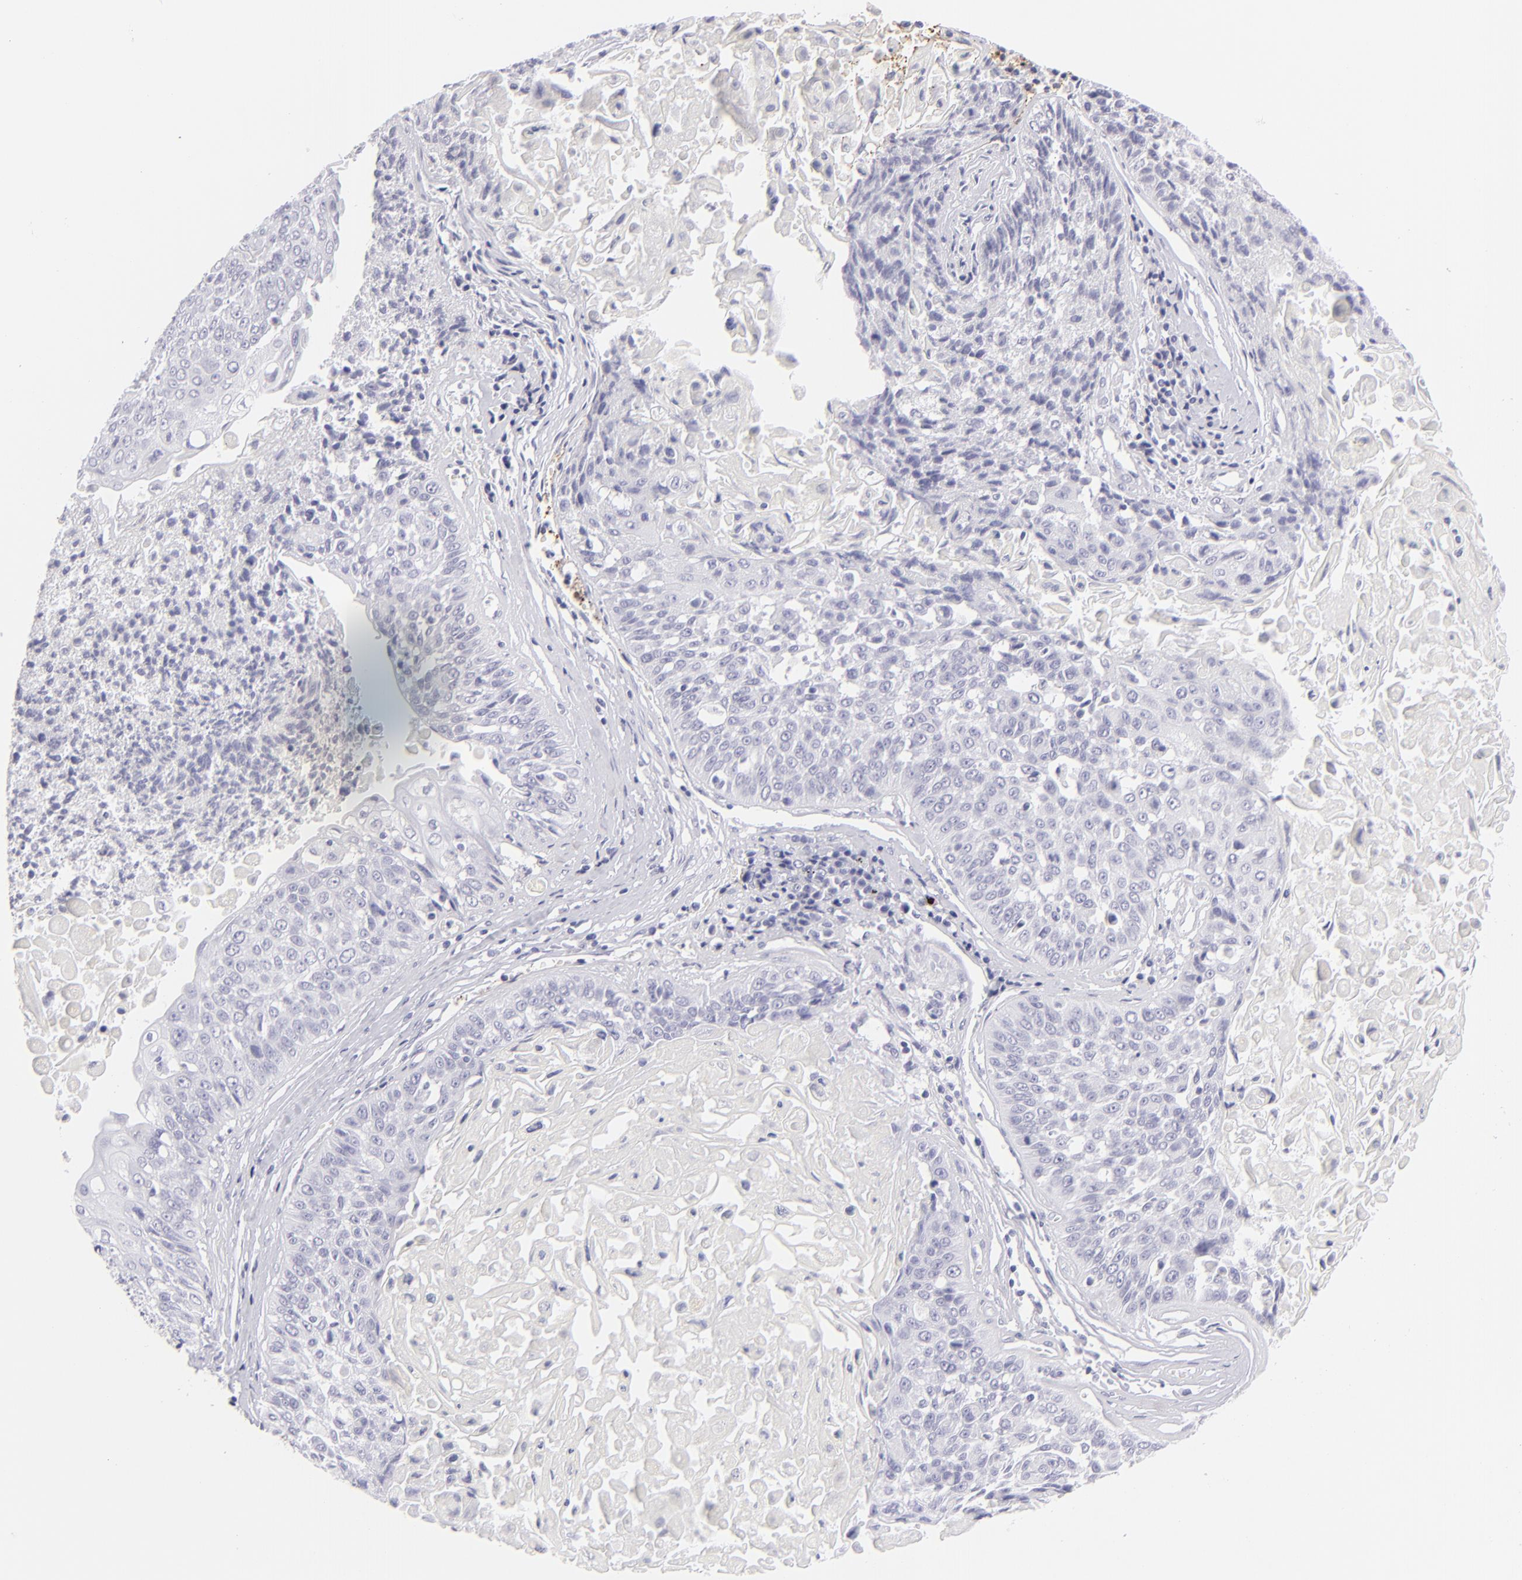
{"staining": {"intensity": "negative", "quantity": "none", "location": "none"}, "tissue": "lung cancer", "cell_type": "Tumor cells", "image_type": "cancer", "snomed": [{"axis": "morphology", "description": "Adenocarcinoma, NOS"}, {"axis": "topography", "description": "Lung"}], "caption": "Immunohistochemistry micrograph of human lung cancer stained for a protein (brown), which displays no staining in tumor cells.", "gene": "FCER2", "patient": {"sex": "male", "age": 60}}